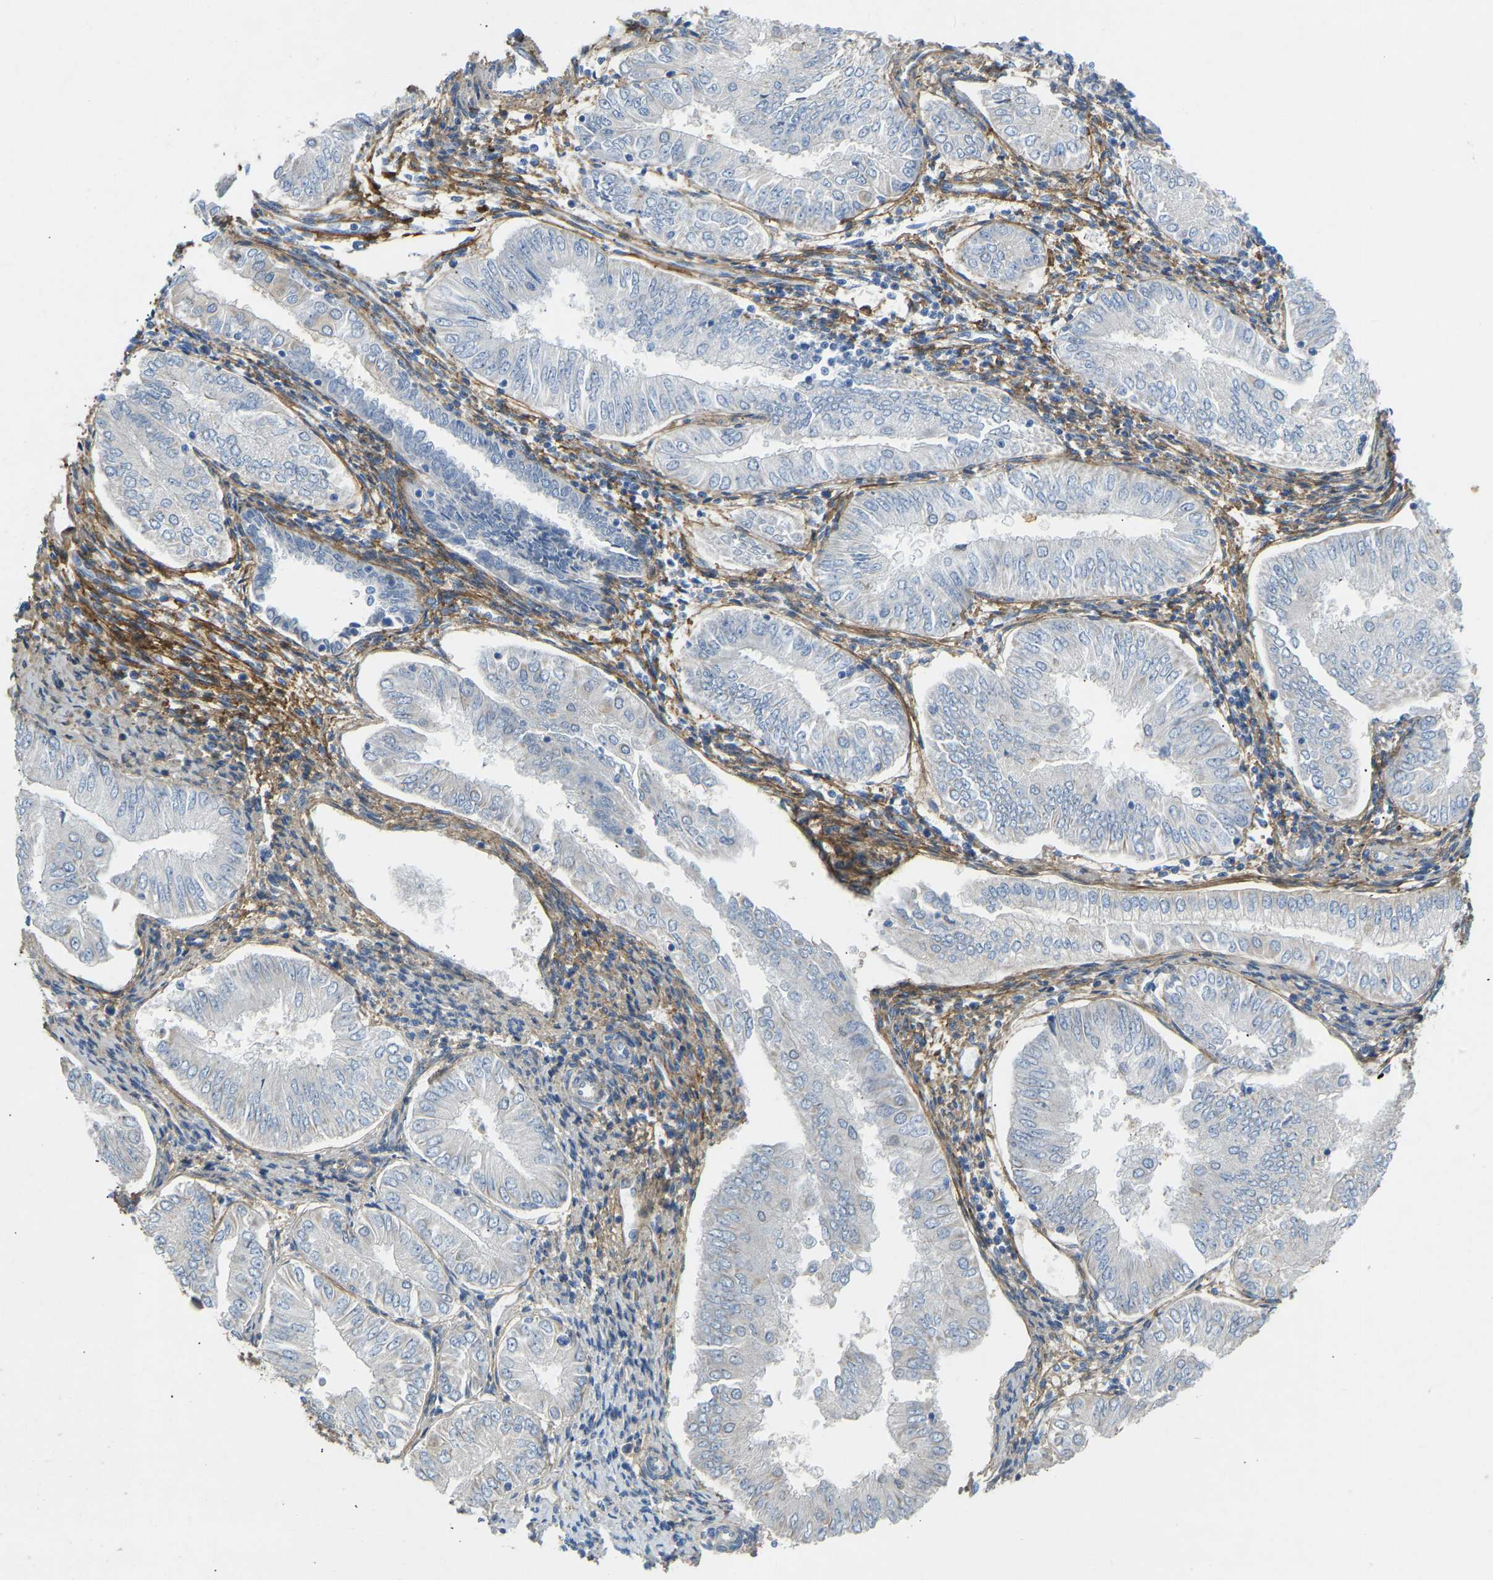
{"staining": {"intensity": "negative", "quantity": "none", "location": "none"}, "tissue": "endometrial cancer", "cell_type": "Tumor cells", "image_type": "cancer", "snomed": [{"axis": "morphology", "description": "Adenocarcinoma, NOS"}, {"axis": "topography", "description": "Endometrium"}], "caption": "This micrograph is of adenocarcinoma (endometrial) stained with immunohistochemistry (IHC) to label a protein in brown with the nuclei are counter-stained blue. There is no expression in tumor cells.", "gene": "TECTA", "patient": {"sex": "female", "age": 53}}